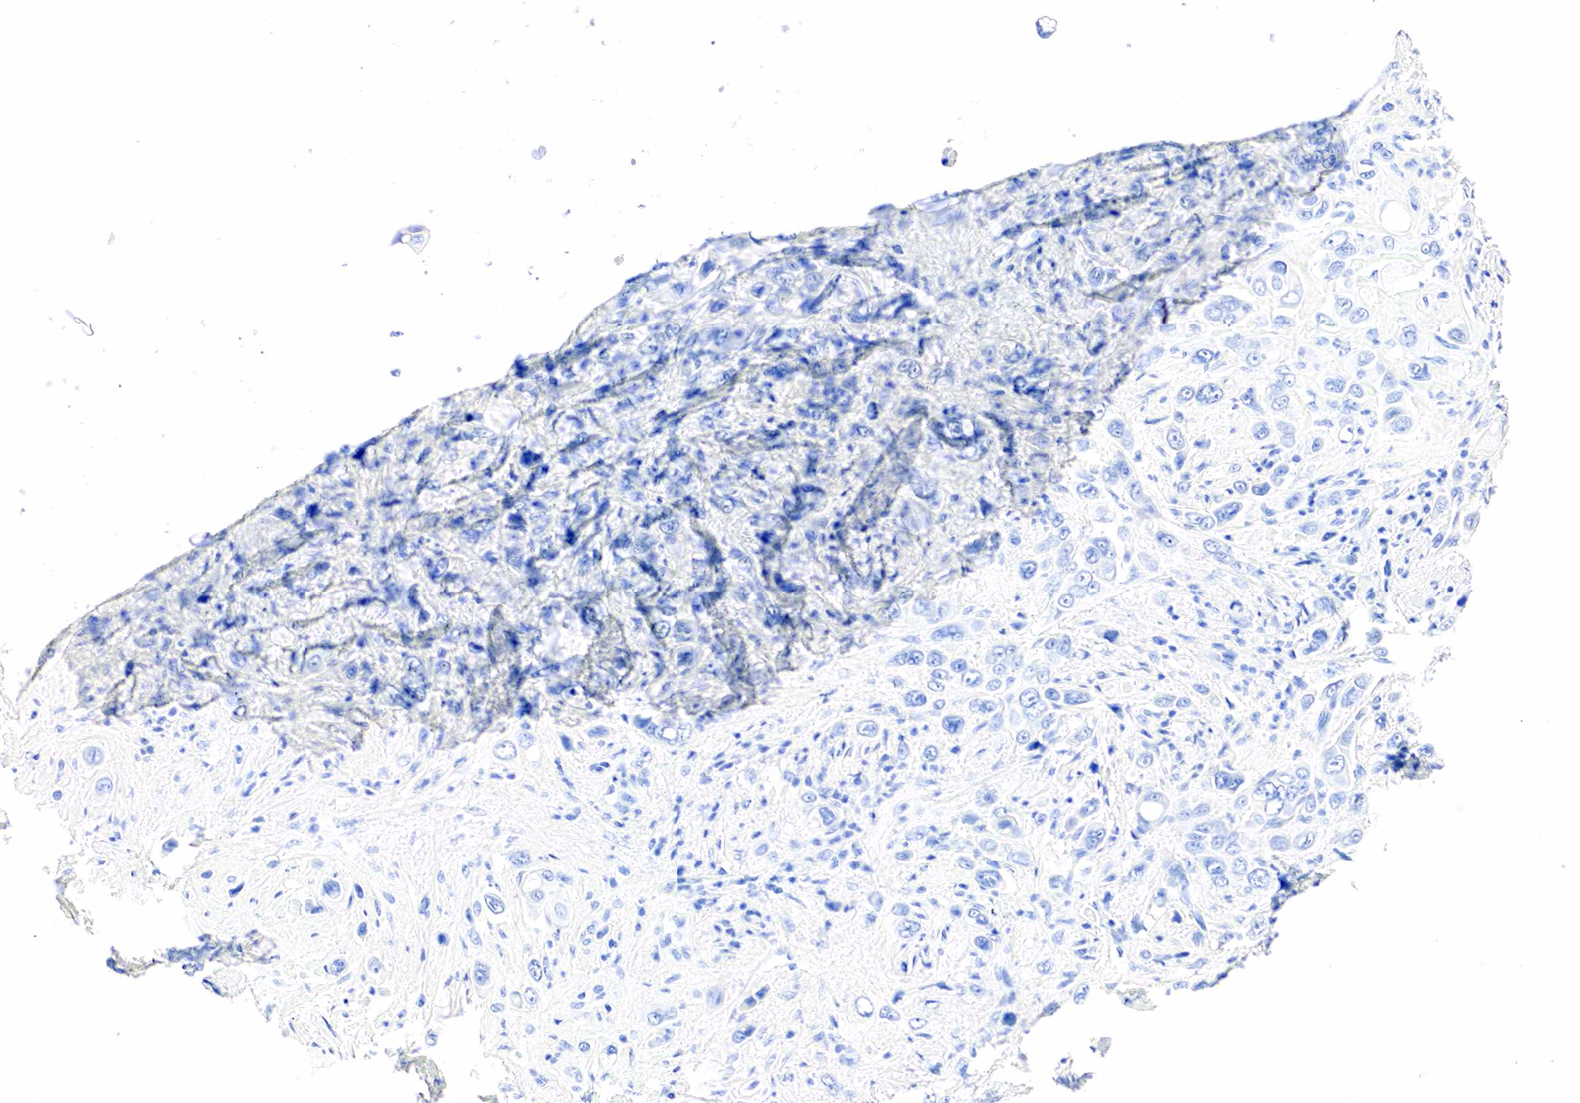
{"staining": {"intensity": "negative", "quantity": "none", "location": "none"}, "tissue": "liver cancer", "cell_type": "Tumor cells", "image_type": "cancer", "snomed": [{"axis": "morphology", "description": "Cholangiocarcinoma"}, {"axis": "topography", "description": "Liver"}], "caption": "Image shows no protein staining in tumor cells of liver cholangiocarcinoma tissue.", "gene": "PTH", "patient": {"sex": "female", "age": 79}}